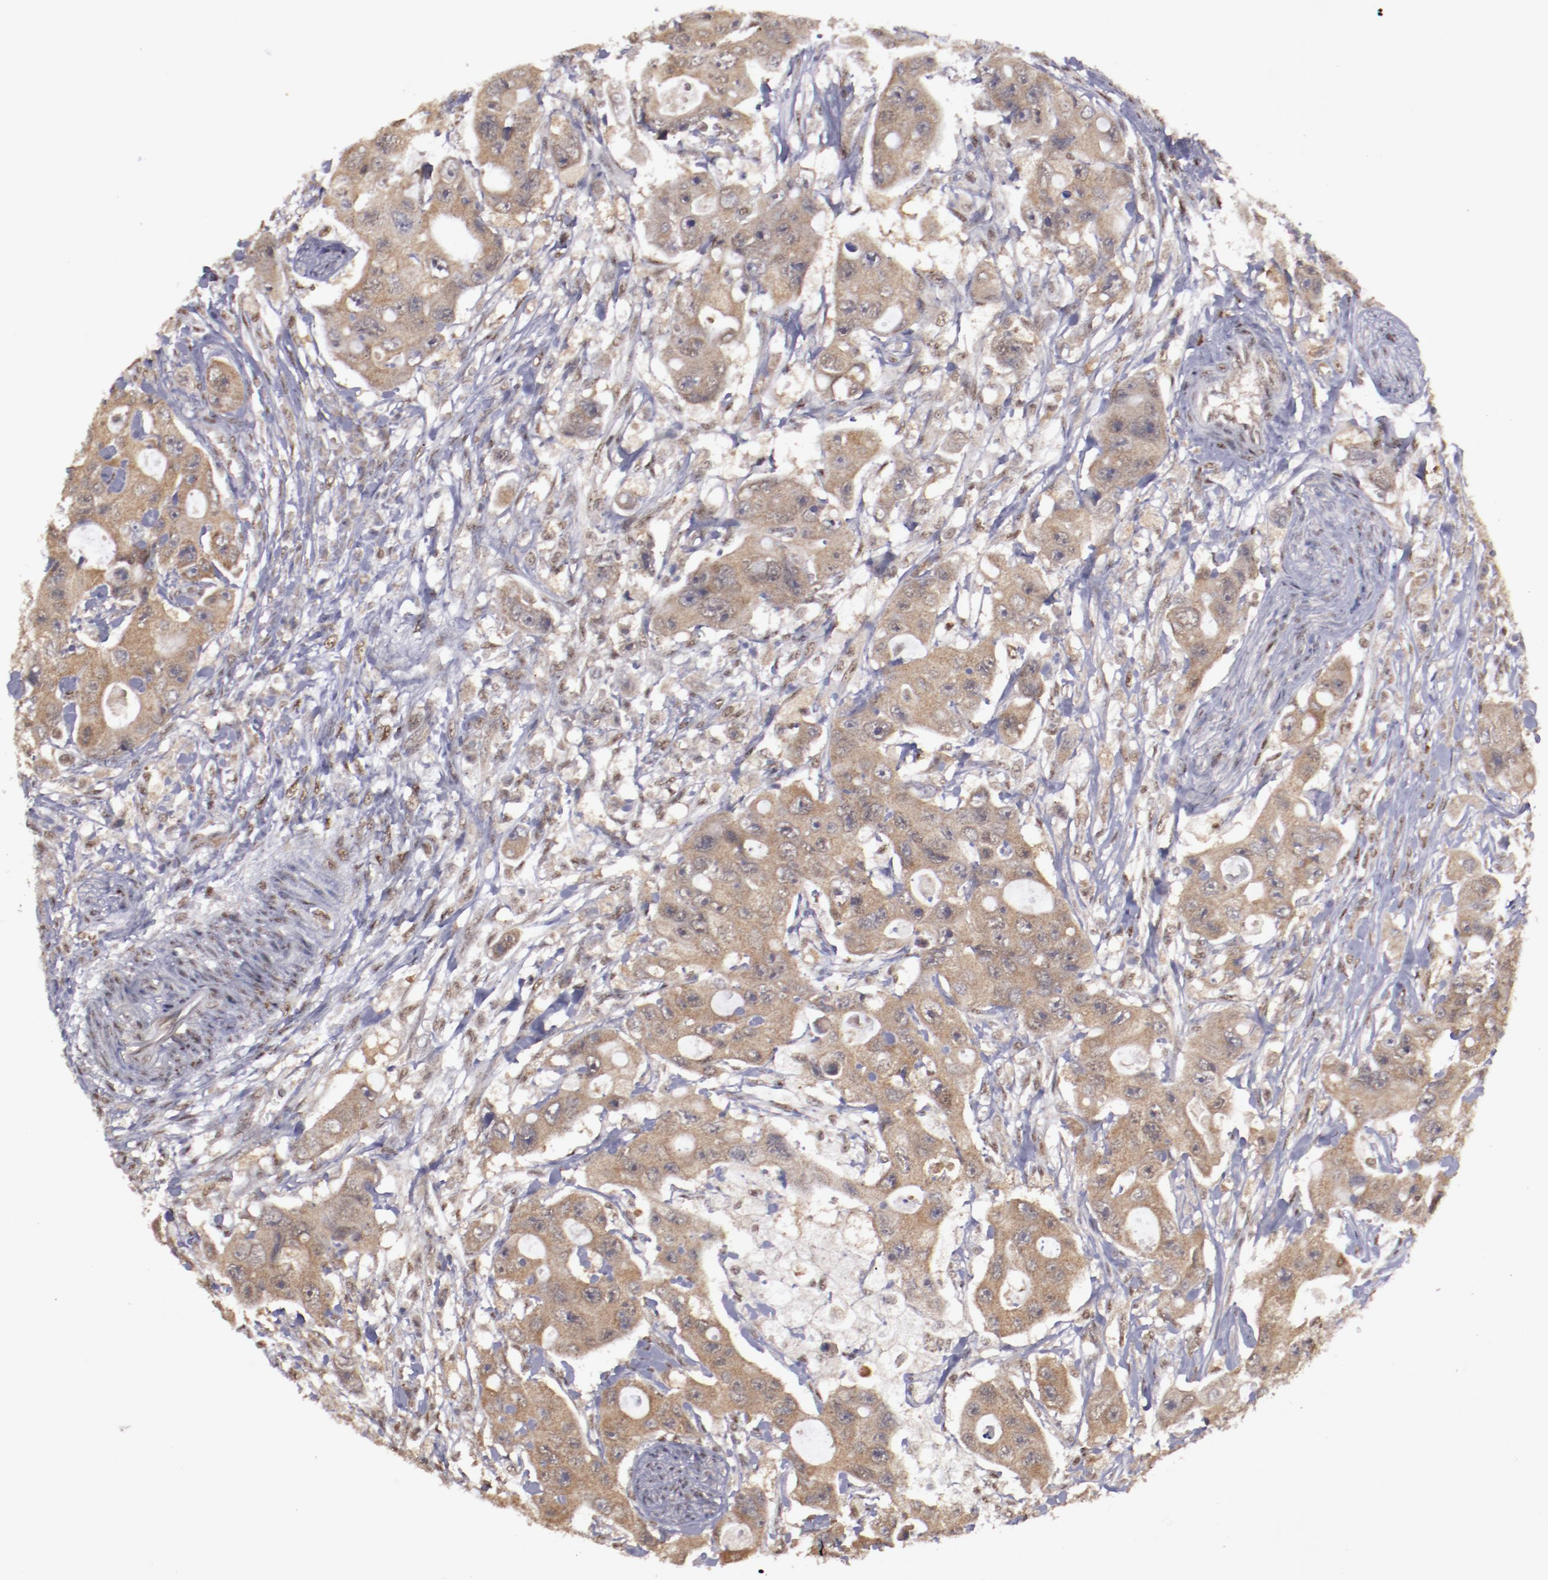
{"staining": {"intensity": "moderate", "quantity": ">75%", "location": "cytoplasmic/membranous"}, "tissue": "colorectal cancer", "cell_type": "Tumor cells", "image_type": "cancer", "snomed": [{"axis": "morphology", "description": "Adenocarcinoma, NOS"}, {"axis": "topography", "description": "Colon"}], "caption": "Immunohistochemical staining of colorectal cancer (adenocarcinoma) demonstrates medium levels of moderate cytoplasmic/membranous protein expression in approximately >75% of tumor cells. Nuclei are stained in blue.", "gene": "ARNT", "patient": {"sex": "female", "age": 46}}